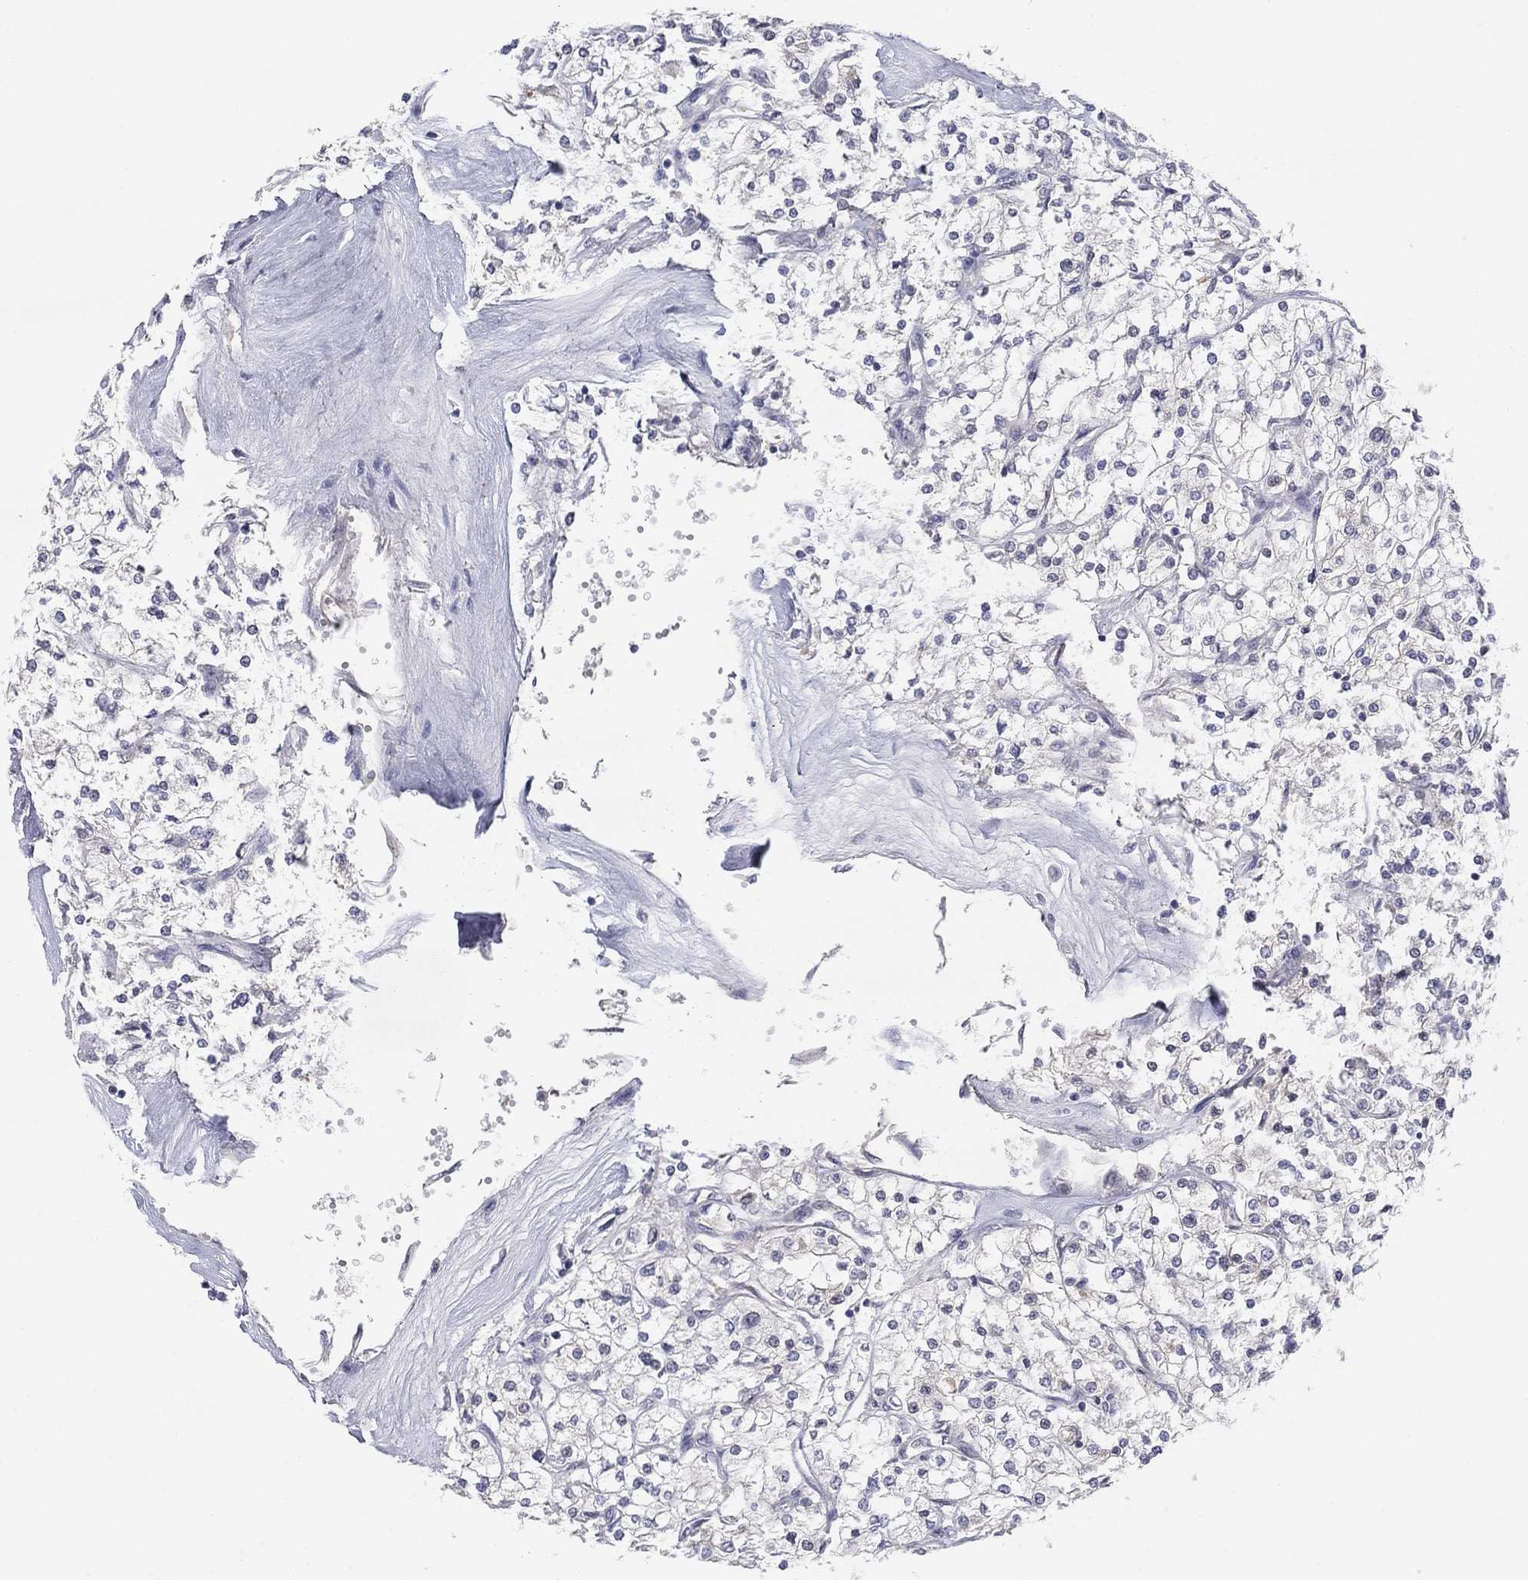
{"staining": {"intensity": "negative", "quantity": "none", "location": "none"}, "tissue": "renal cancer", "cell_type": "Tumor cells", "image_type": "cancer", "snomed": [{"axis": "morphology", "description": "Adenocarcinoma, NOS"}, {"axis": "topography", "description": "Kidney"}], "caption": "Tumor cells show no significant positivity in renal cancer. (DAB IHC visualized using brightfield microscopy, high magnification).", "gene": "AMN1", "patient": {"sex": "male", "age": 80}}